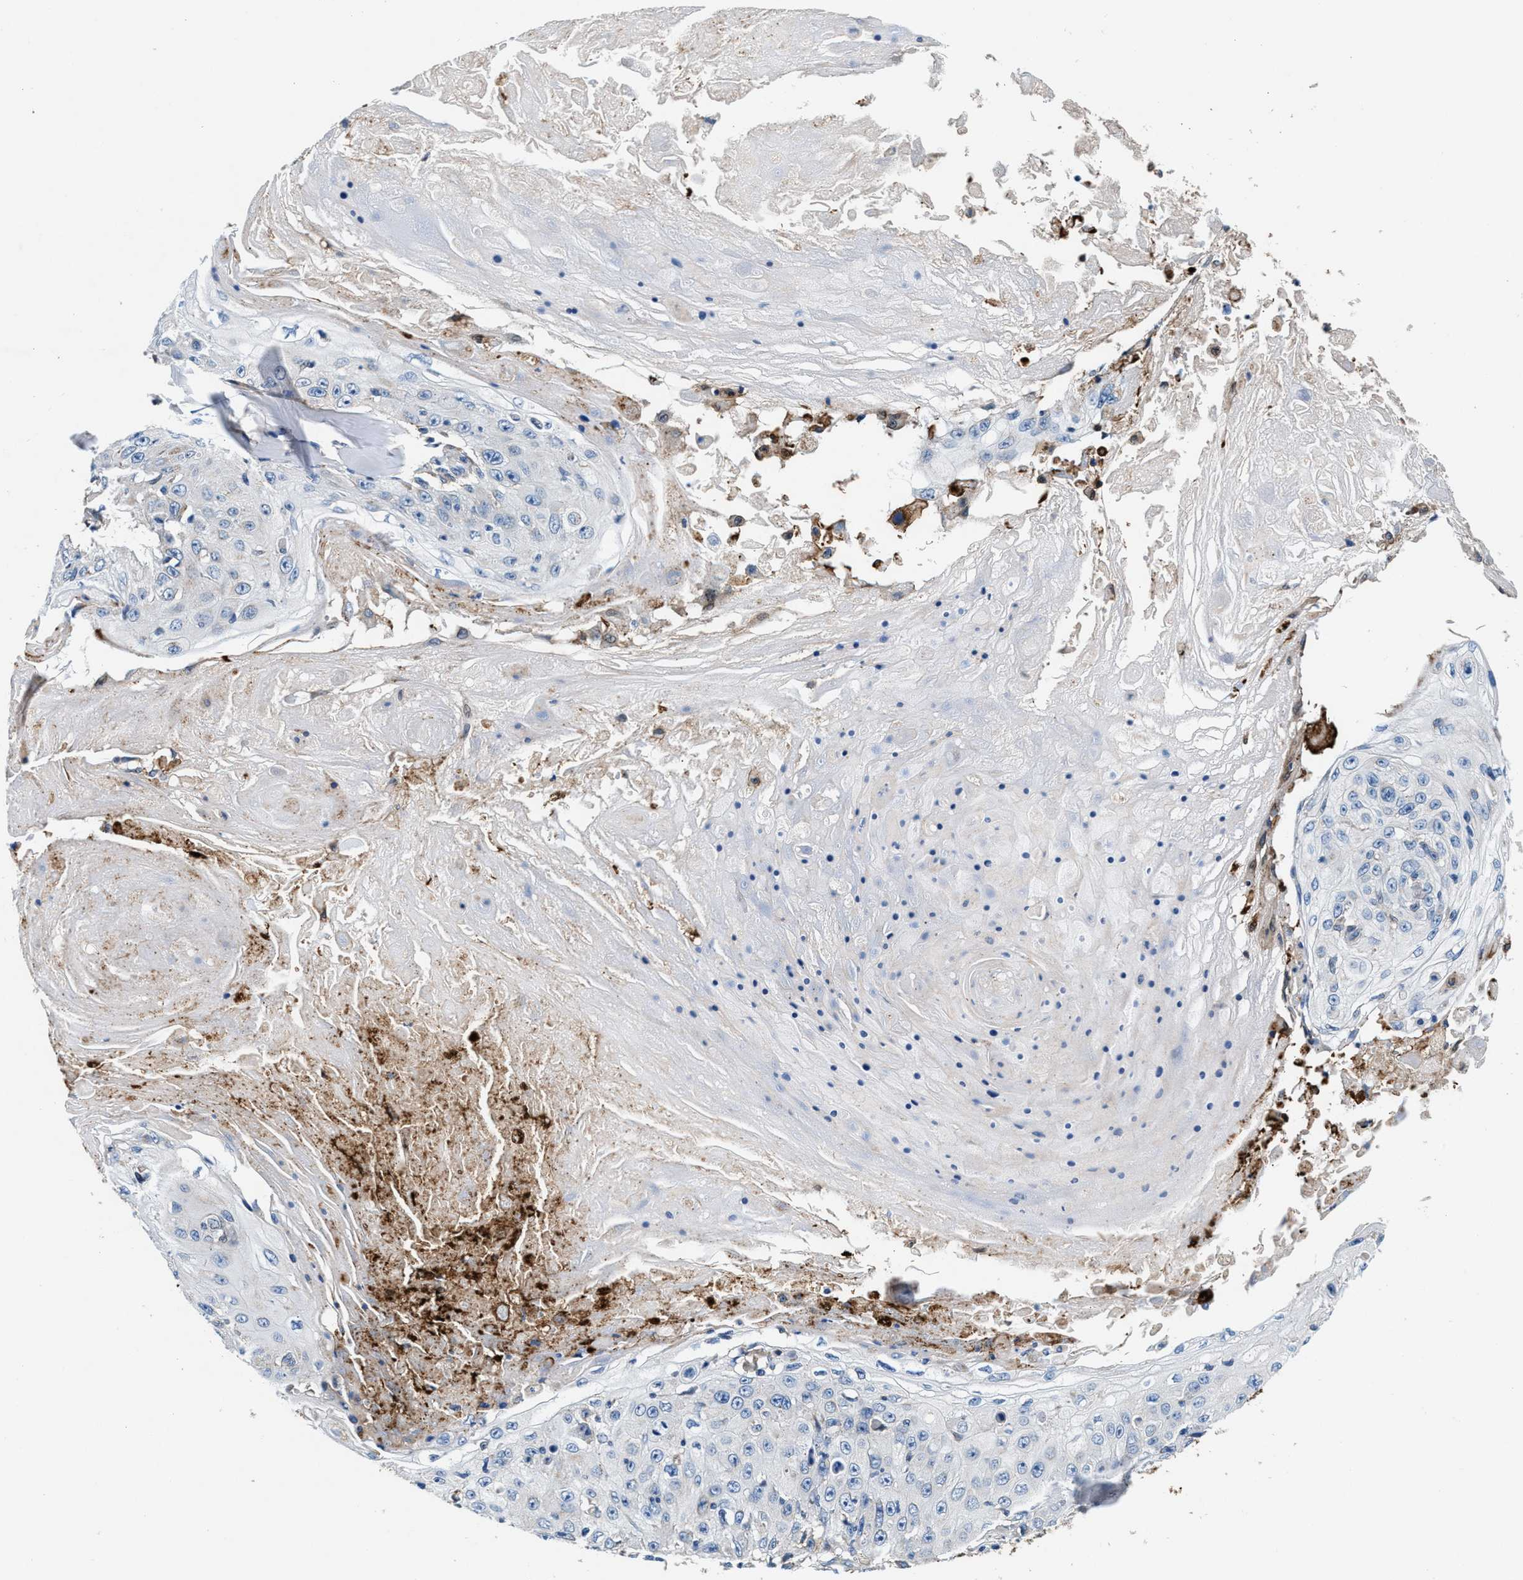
{"staining": {"intensity": "negative", "quantity": "none", "location": "none"}, "tissue": "skin cancer", "cell_type": "Tumor cells", "image_type": "cancer", "snomed": [{"axis": "morphology", "description": "Squamous cell carcinoma, NOS"}, {"axis": "topography", "description": "Skin"}], "caption": "The histopathology image demonstrates no staining of tumor cells in skin cancer (squamous cell carcinoma).", "gene": "SLFN11", "patient": {"sex": "male", "age": 86}}